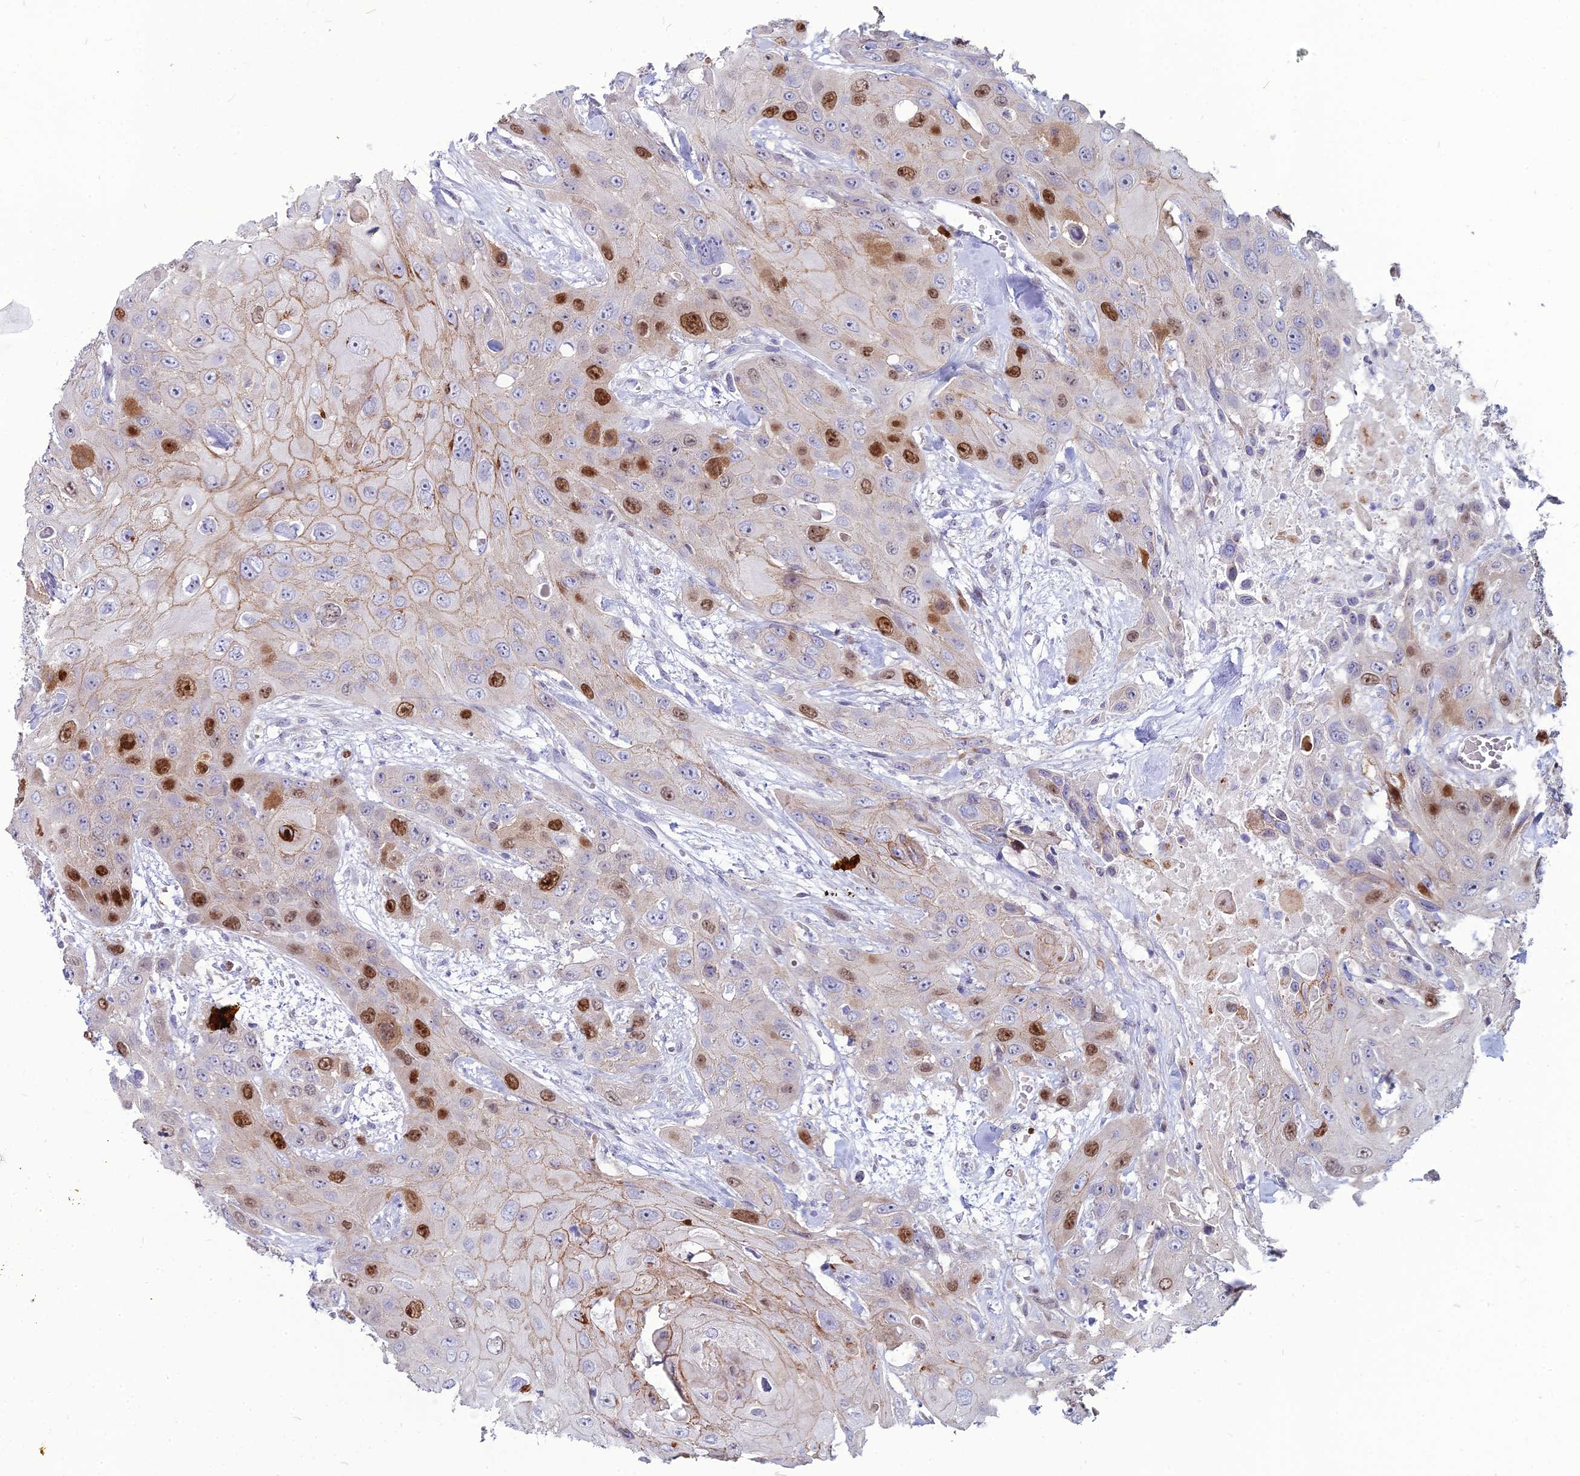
{"staining": {"intensity": "moderate", "quantity": "25%-75%", "location": "nuclear"}, "tissue": "head and neck cancer", "cell_type": "Tumor cells", "image_type": "cancer", "snomed": [{"axis": "morphology", "description": "Squamous cell carcinoma, NOS"}, {"axis": "topography", "description": "Head-Neck"}], "caption": "Immunohistochemical staining of head and neck squamous cell carcinoma demonstrates medium levels of moderate nuclear protein staining in about 25%-75% of tumor cells. The protein is shown in brown color, while the nuclei are stained blue.", "gene": "NUSAP1", "patient": {"sex": "male", "age": 81}}